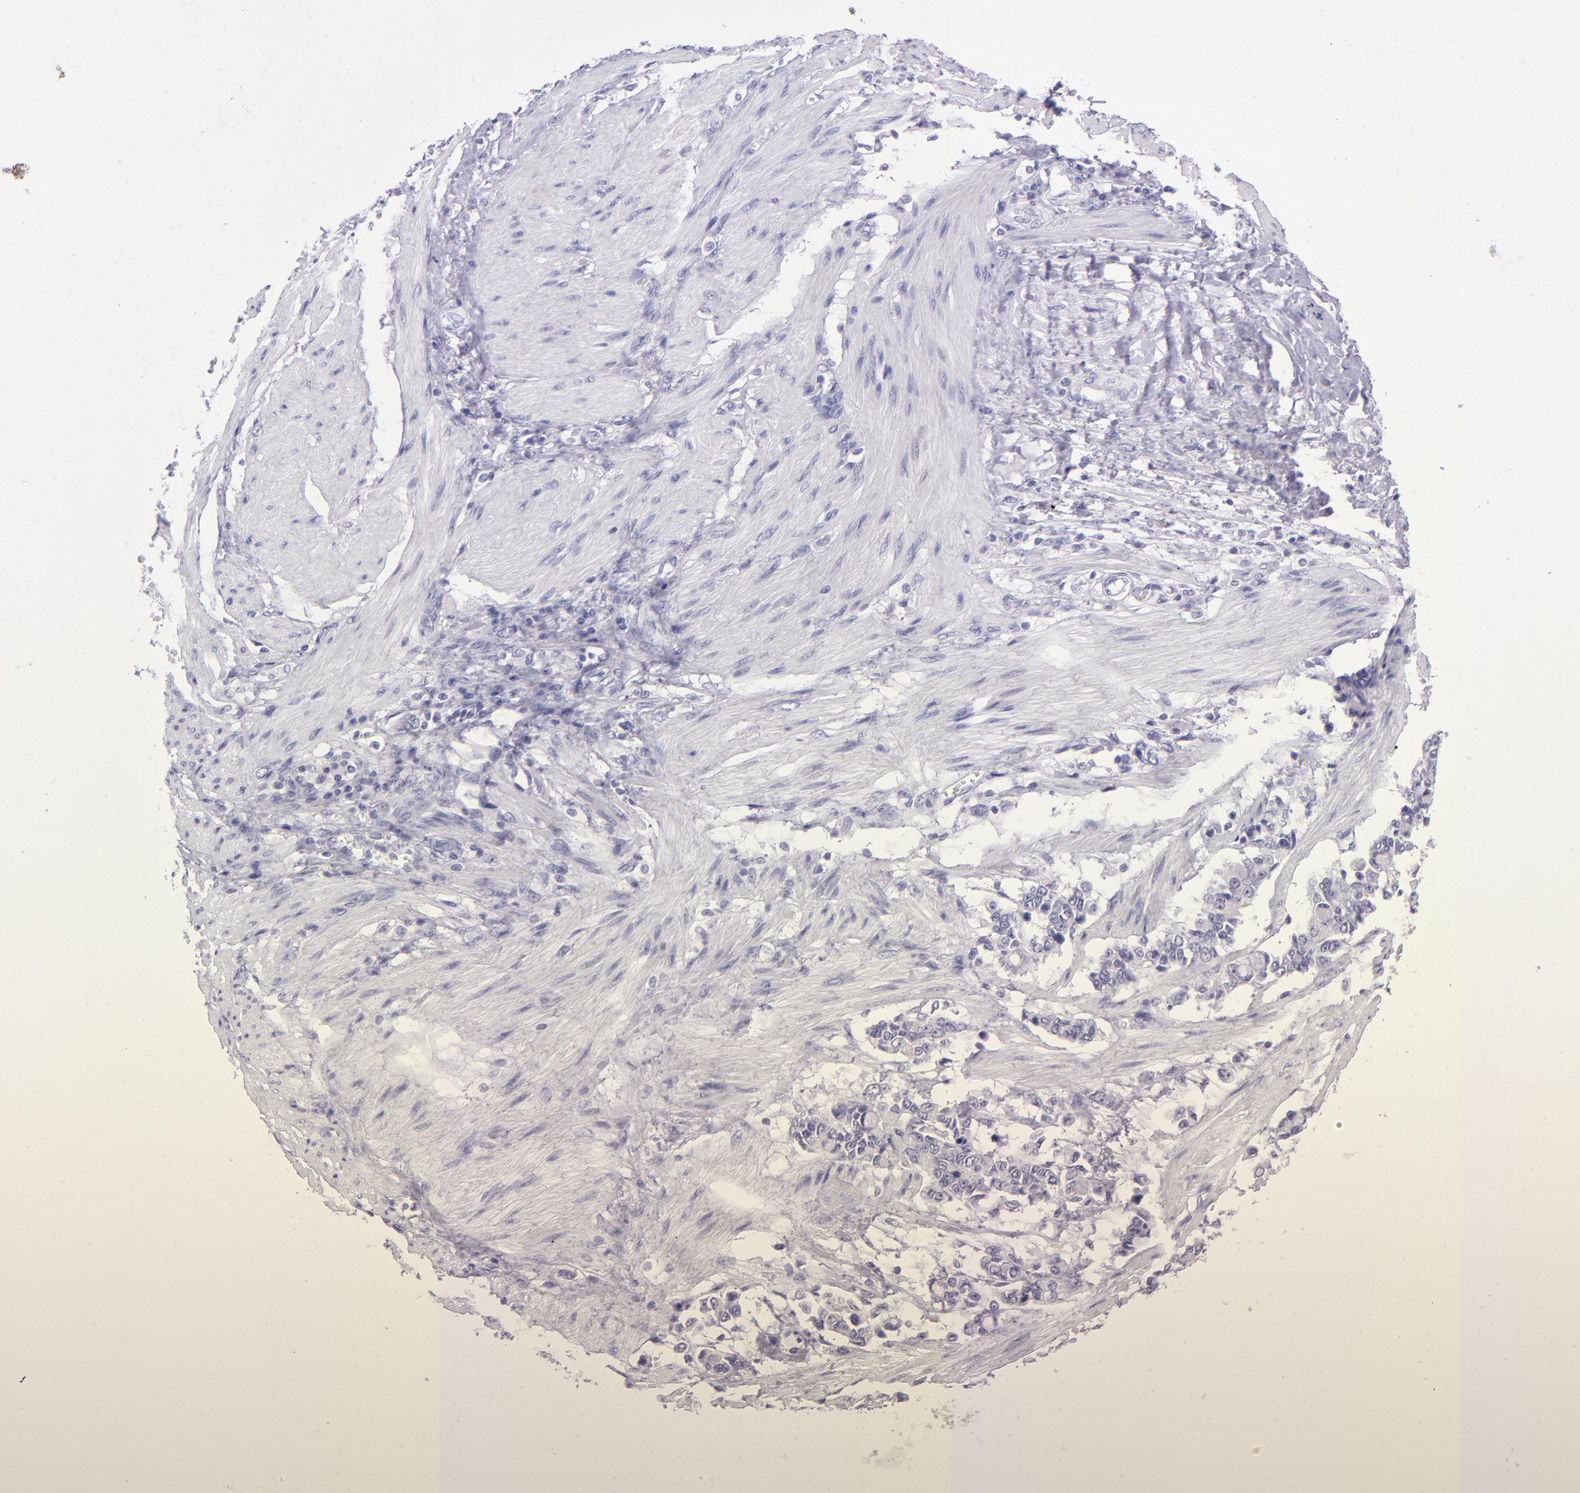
{"staining": {"intensity": "negative", "quantity": "none", "location": "none"}, "tissue": "stomach cancer", "cell_type": "Tumor cells", "image_type": "cancer", "snomed": [{"axis": "morphology", "description": "Adenocarcinoma, NOS"}, {"axis": "topography", "description": "Stomach"}], "caption": "Photomicrograph shows no significant protein staining in tumor cells of adenocarcinoma (stomach).", "gene": "TYRP1", "patient": {"sex": "male", "age": 78}}